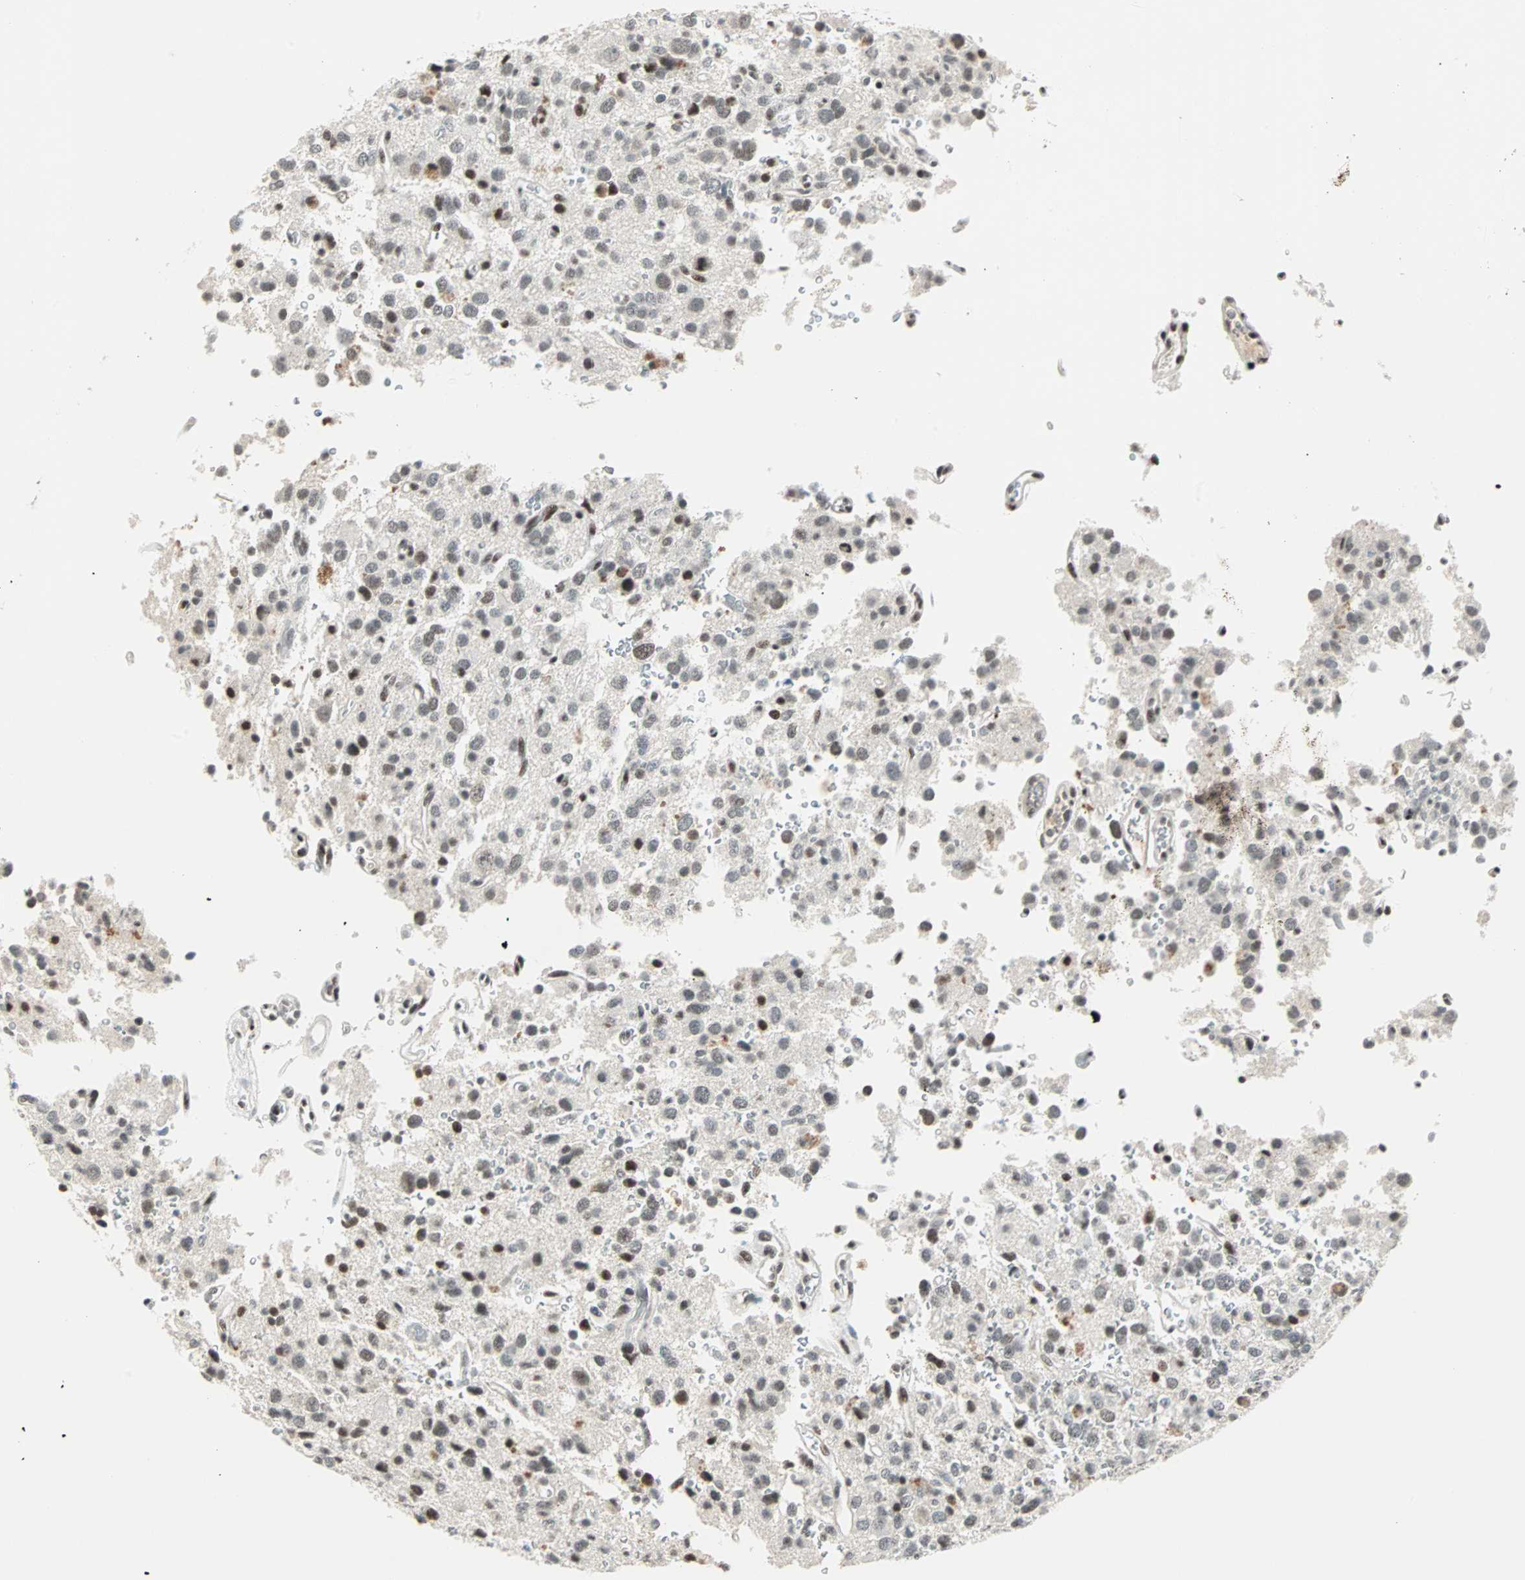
{"staining": {"intensity": "weak", "quantity": "25%-75%", "location": "nuclear"}, "tissue": "glioma", "cell_type": "Tumor cells", "image_type": "cancer", "snomed": [{"axis": "morphology", "description": "Glioma, malignant, High grade"}, {"axis": "topography", "description": "Brain"}], "caption": "Protein analysis of glioma tissue exhibits weak nuclear staining in approximately 25%-75% of tumor cells. The staining was performed using DAB (3,3'-diaminobenzidine), with brown indicating positive protein expression. Nuclei are stained blue with hematoxylin.", "gene": "SIN3A", "patient": {"sex": "male", "age": 47}}